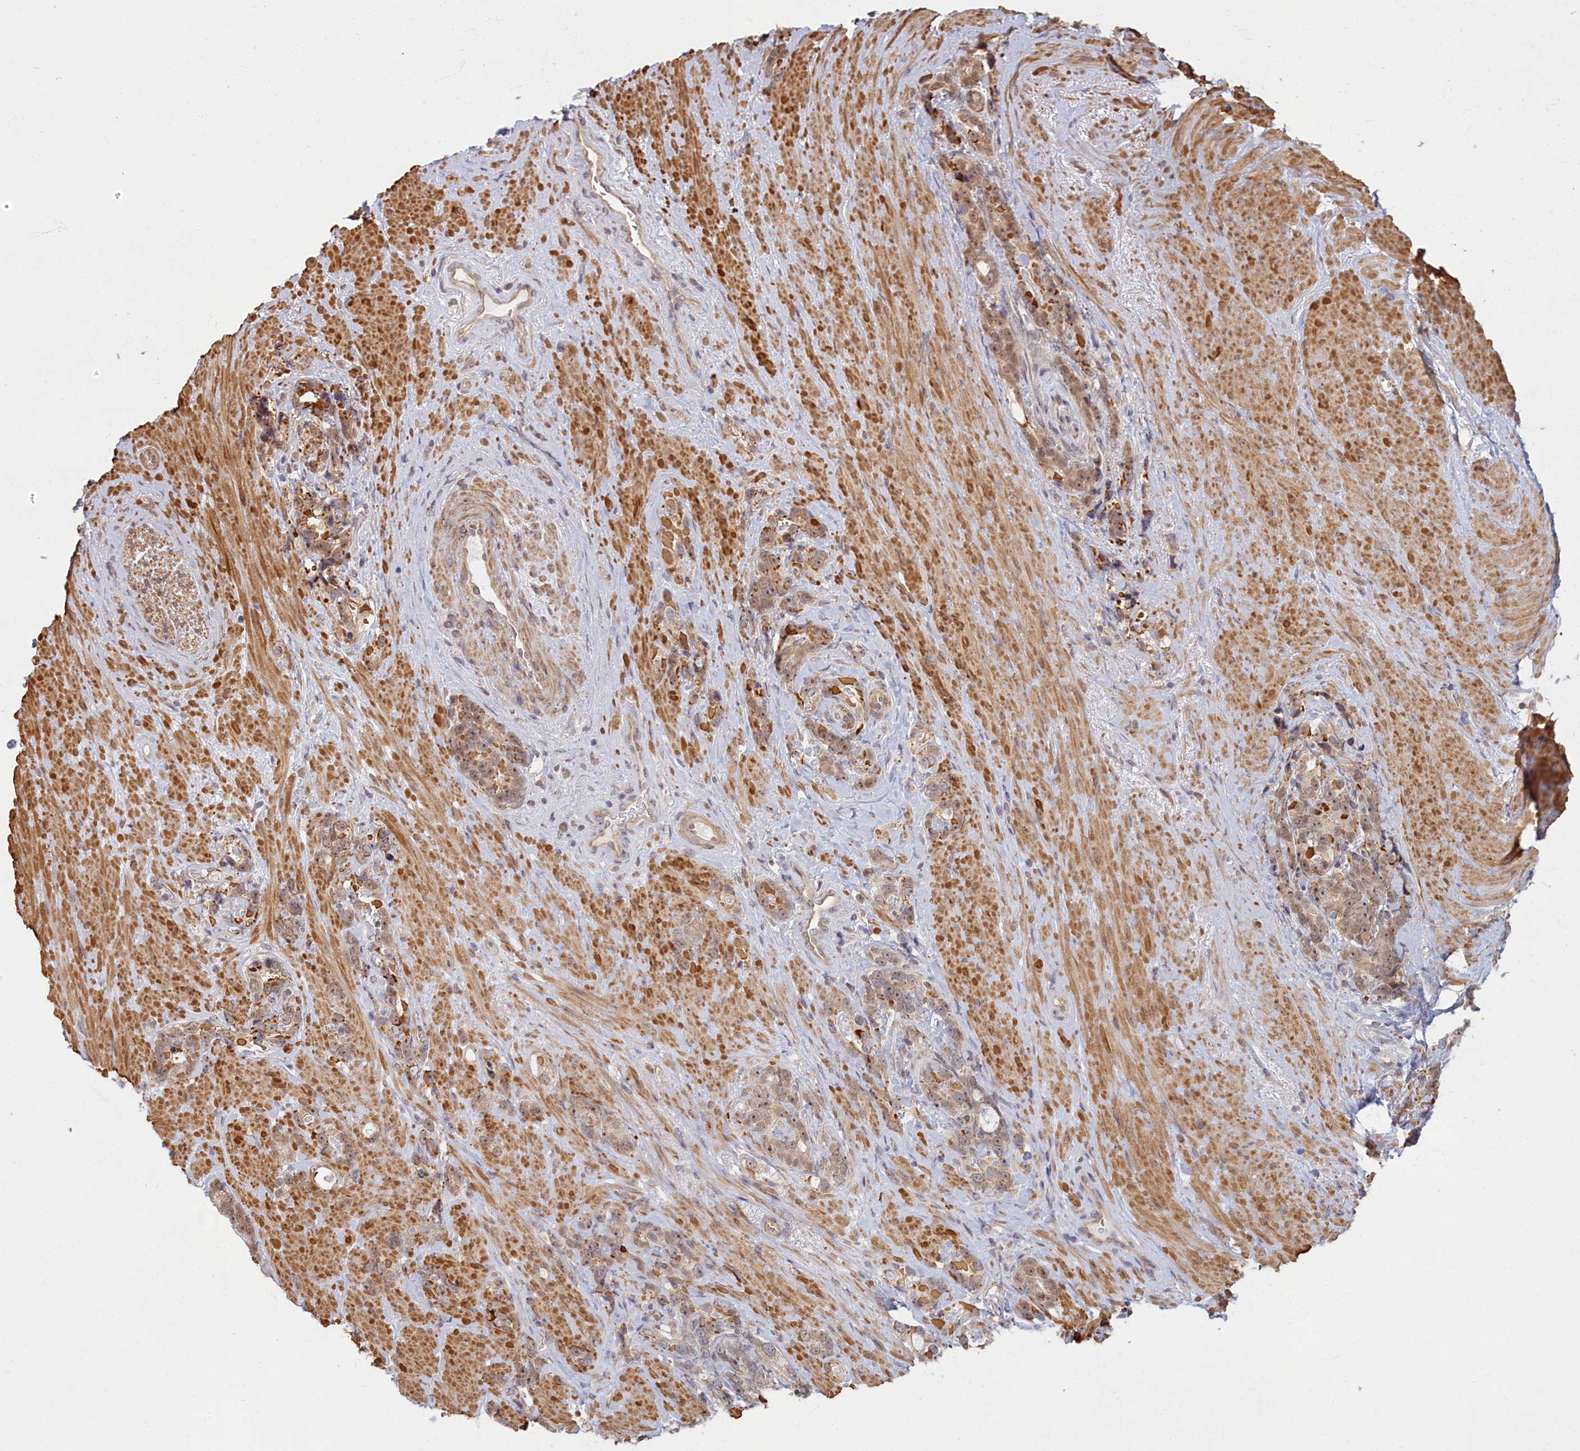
{"staining": {"intensity": "weak", "quantity": "25%-75%", "location": "cytoplasmic/membranous,nuclear"}, "tissue": "prostate cancer", "cell_type": "Tumor cells", "image_type": "cancer", "snomed": [{"axis": "morphology", "description": "Adenocarcinoma, High grade"}, {"axis": "topography", "description": "Prostate"}], "caption": "A brown stain labels weak cytoplasmic/membranous and nuclear positivity of a protein in prostate cancer (adenocarcinoma (high-grade)) tumor cells.", "gene": "MAK16", "patient": {"sex": "male", "age": 74}}